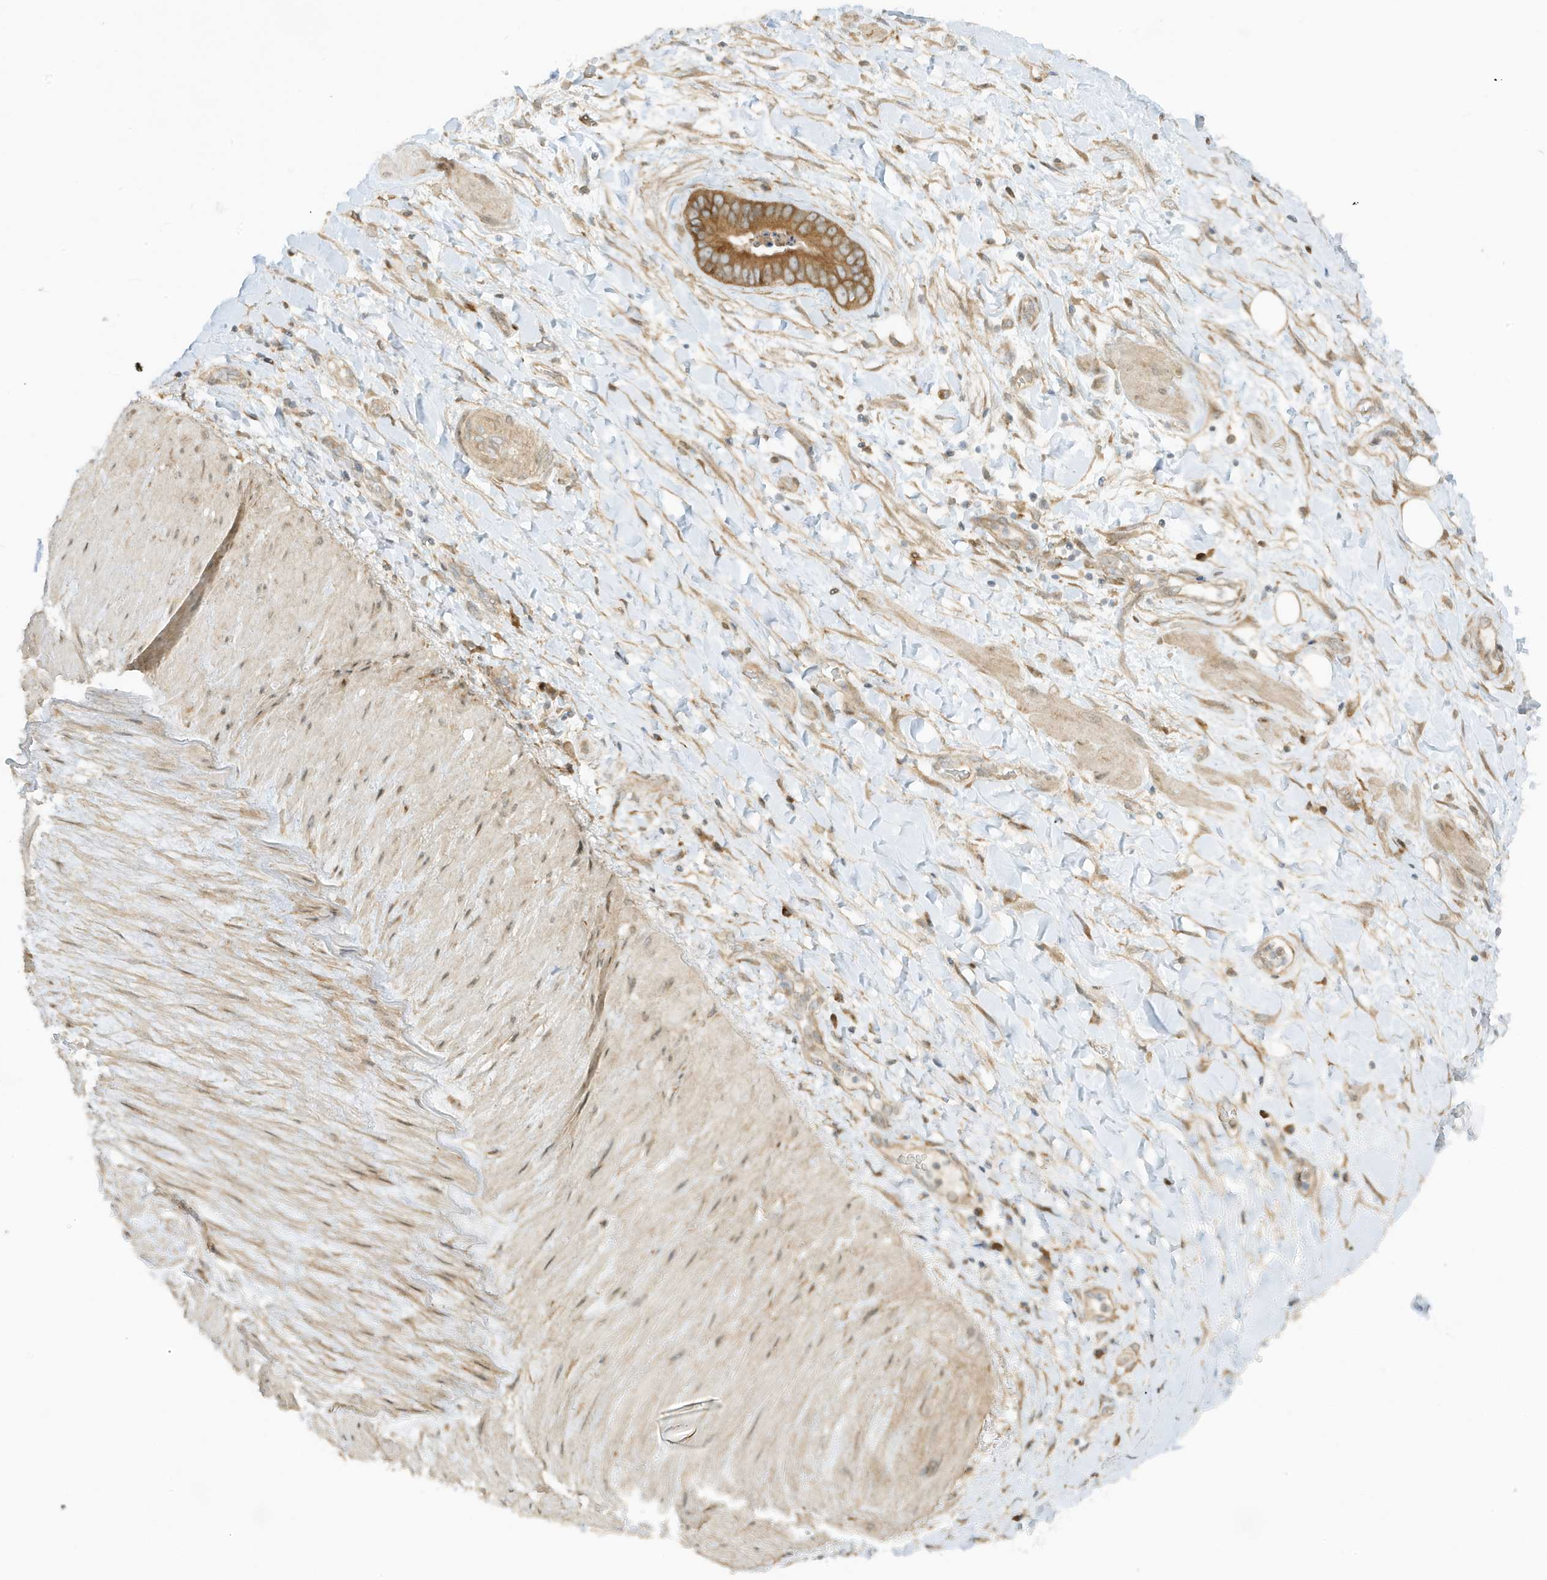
{"staining": {"intensity": "moderate", "quantity": ">75%", "location": "cytoplasmic/membranous"}, "tissue": "soft tissue", "cell_type": "Fibroblasts", "image_type": "normal", "snomed": [{"axis": "morphology", "description": "Normal tissue, NOS"}, {"axis": "morphology", "description": "Adenocarcinoma, NOS"}, {"axis": "topography", "description": "Pancreas"}, {"axis": "topography", "description": "Peripheral nerve tissue"}], "caption": "Brown immunohistochemical staining in benign soft tissue demonstrates moderate cytoplasmic/membranous expression in approximately >75% of fibroblasts.", "gene": "SCARF2", "patient": {"sex": "male", "age": 59}}